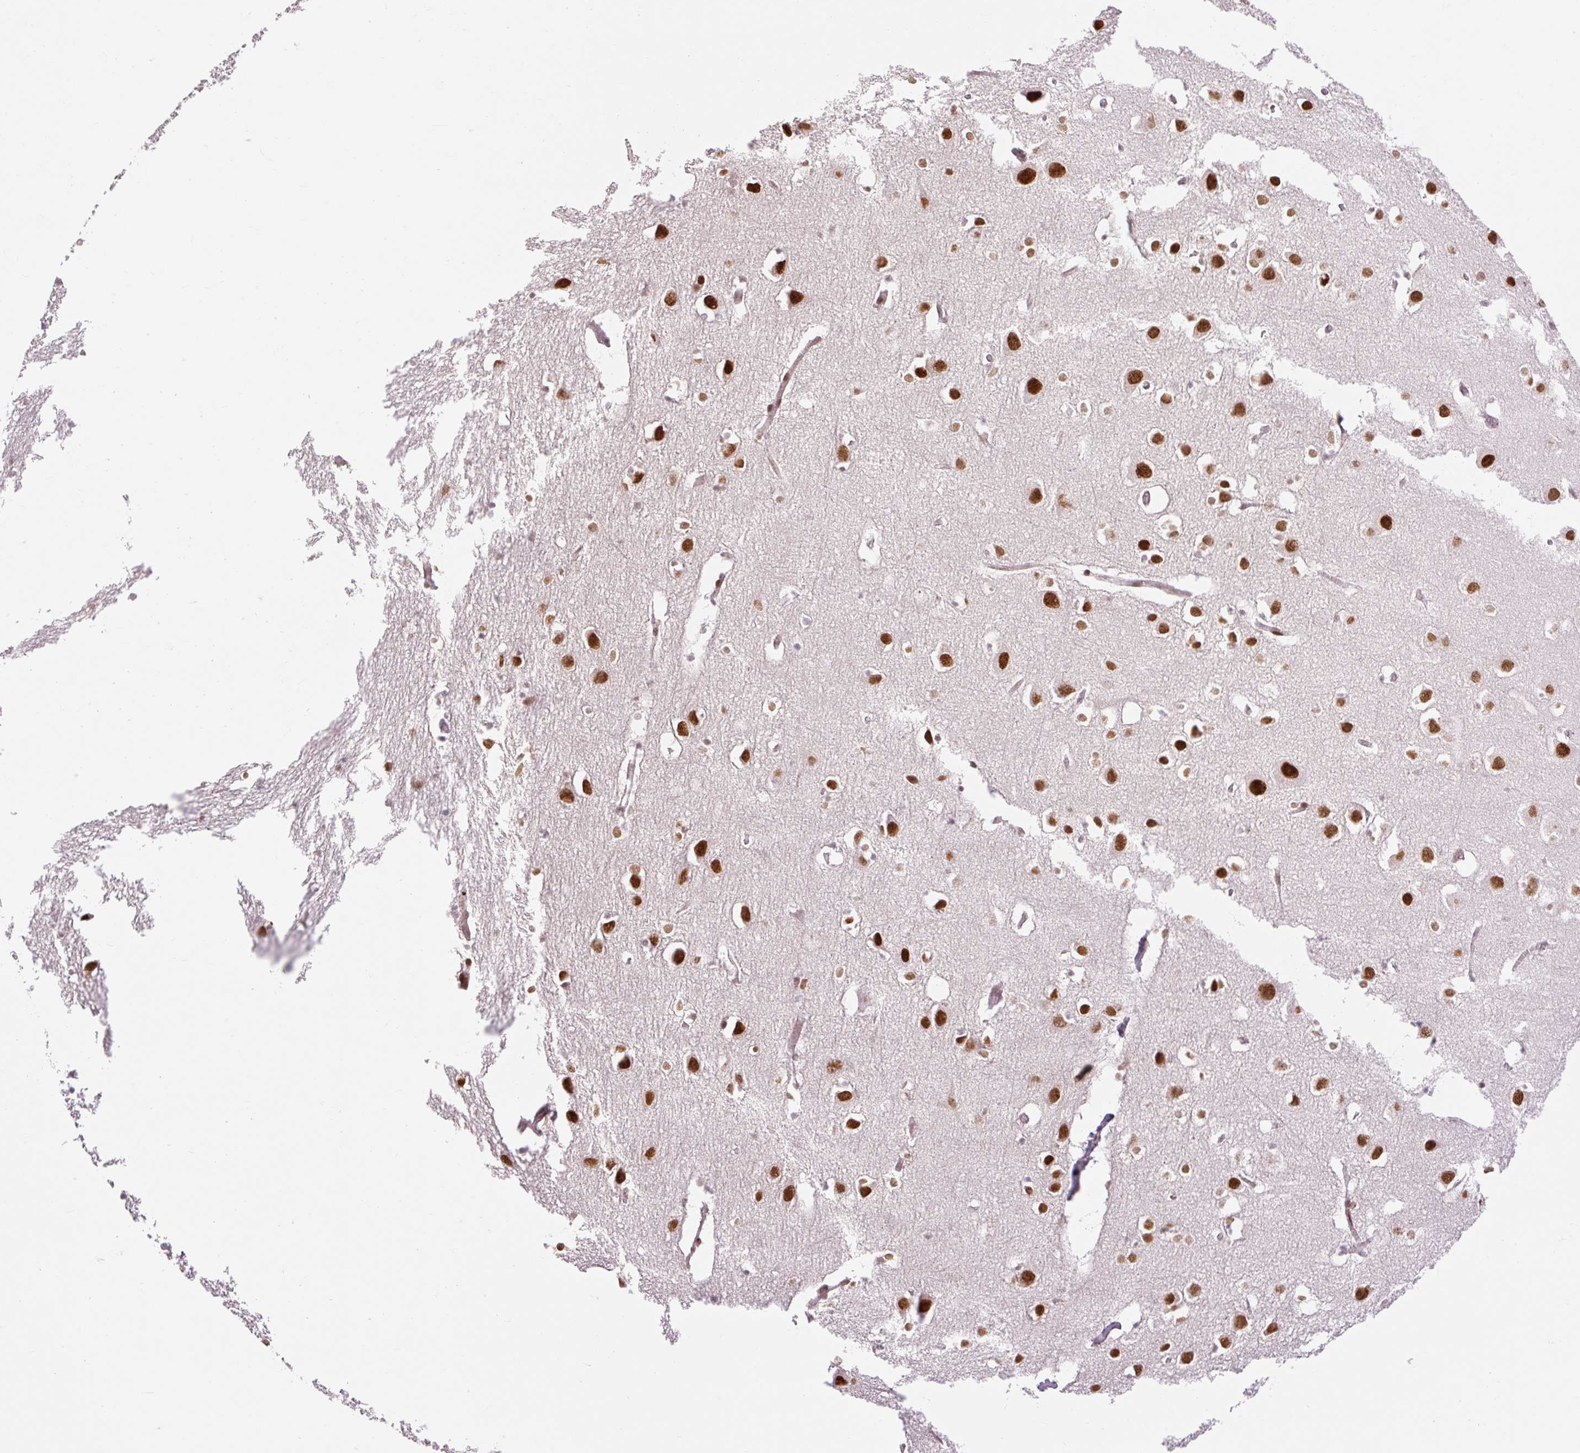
{"staining": {"intensity": "weak", "quantity": "25%-75%", "location": "nuclear"}, "tissue": "cerebral cortex", "cell_type": "Endothelial cells", "image_type": "normal", "snomed": [{"axis": "morphology", "description": "Normal tissue, NOS"}, {"axis": "topography", "description": "Cerebral cortex"}], "caption": "Approximately 25%-75% of endothelial cells in unremarkable human cerebral cortex show weak nuclear protein positivity as visualized by brown immunohistochemical staining.", "gene": "RIPPLY3", "patient": {"sex": "male", "age": 70}}